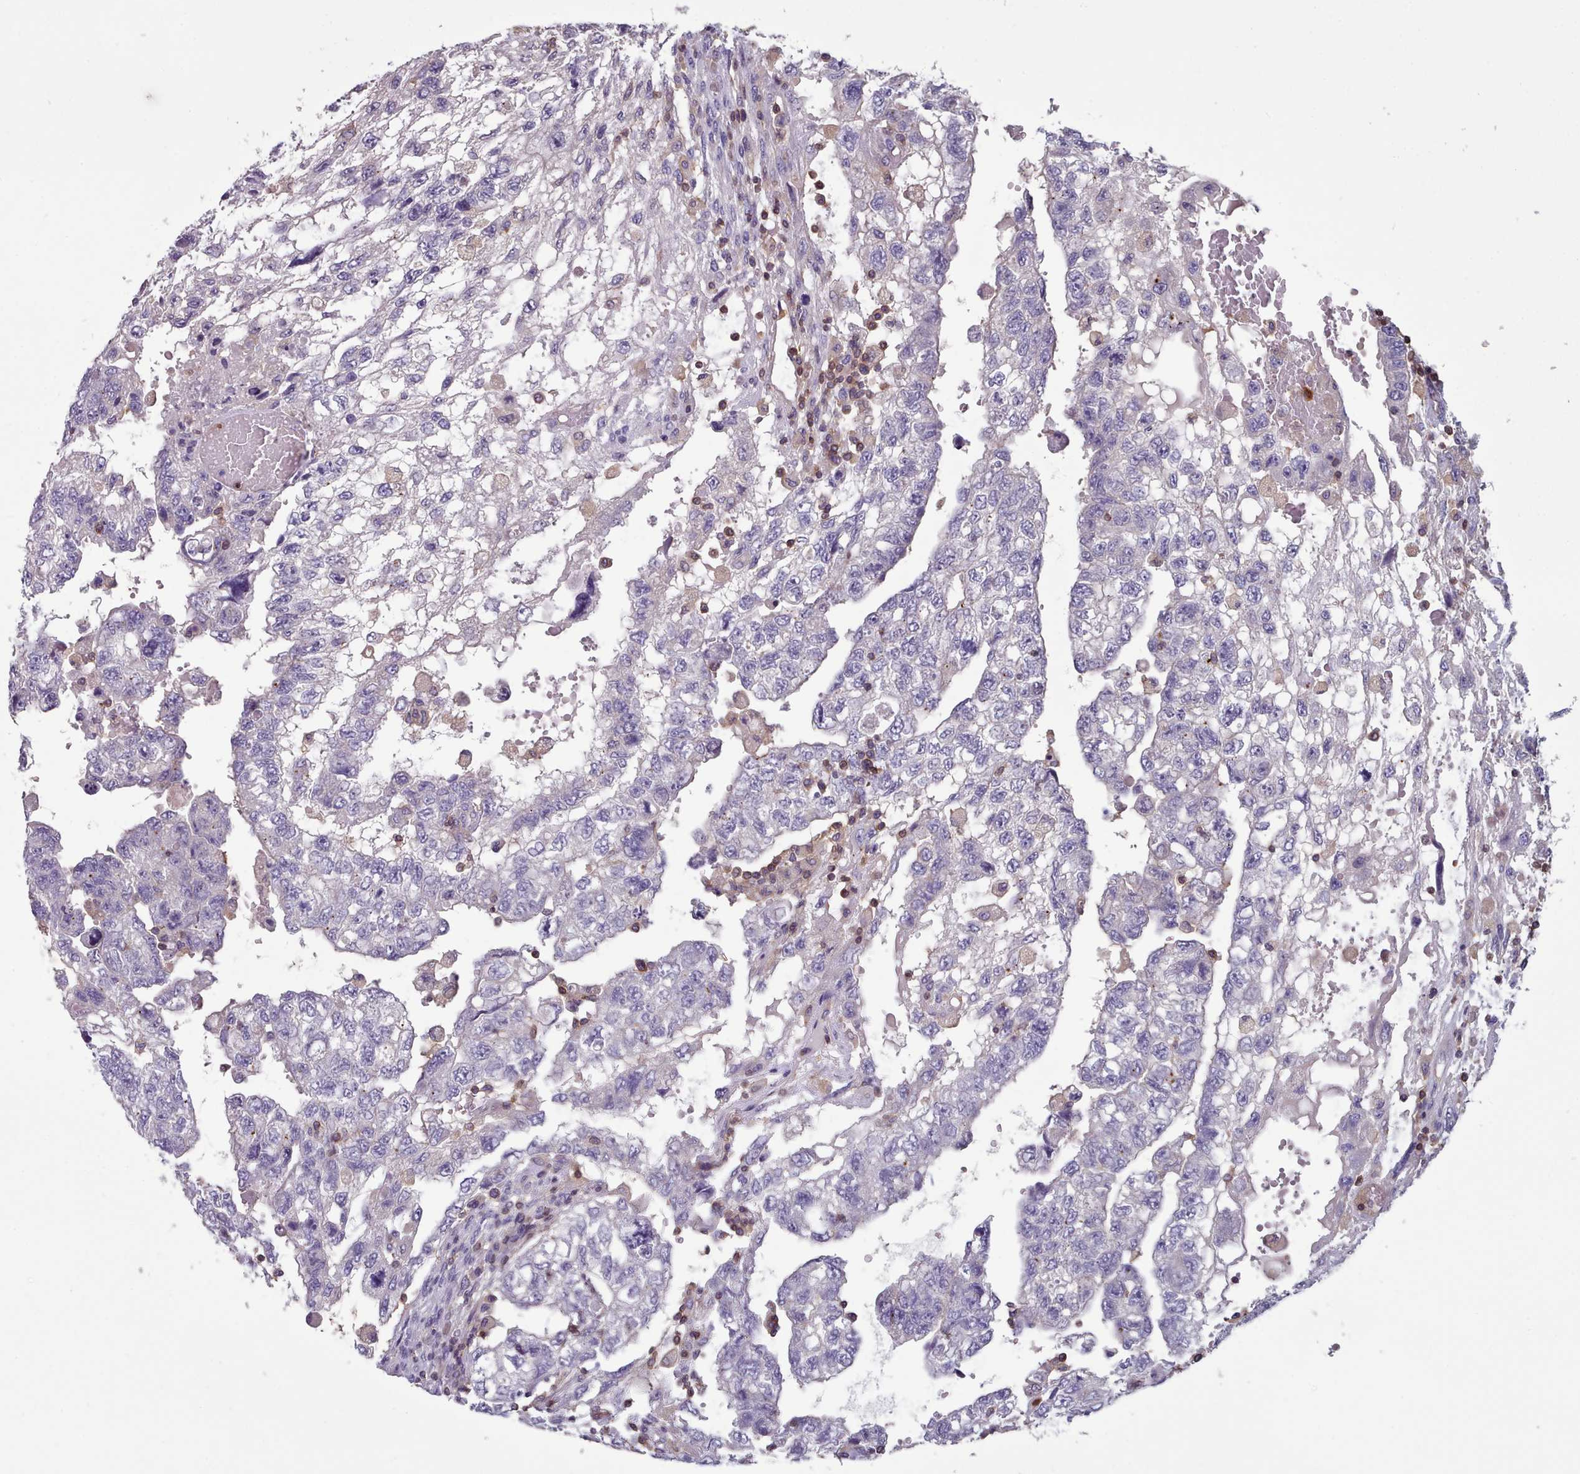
{"staining": {"intensity": "negative", "quantity": "none", "location": "none"}, "tissue": "testis cancer", "cell_type": "Tumor cells", "image_type": "cancer", "snomed": [{"axis": "morphology", "description": "Carcinoma, Embryonal, NOS"}, {"axis": "topography", "description": "Testis"}], "caption": "Immunohistochemistry (IHC) of testis cancer (embryonal carcinoma) shows no staining in tumor cells.", "gene": "RAC2", "patient": {"sex": "male", "age": 36}}